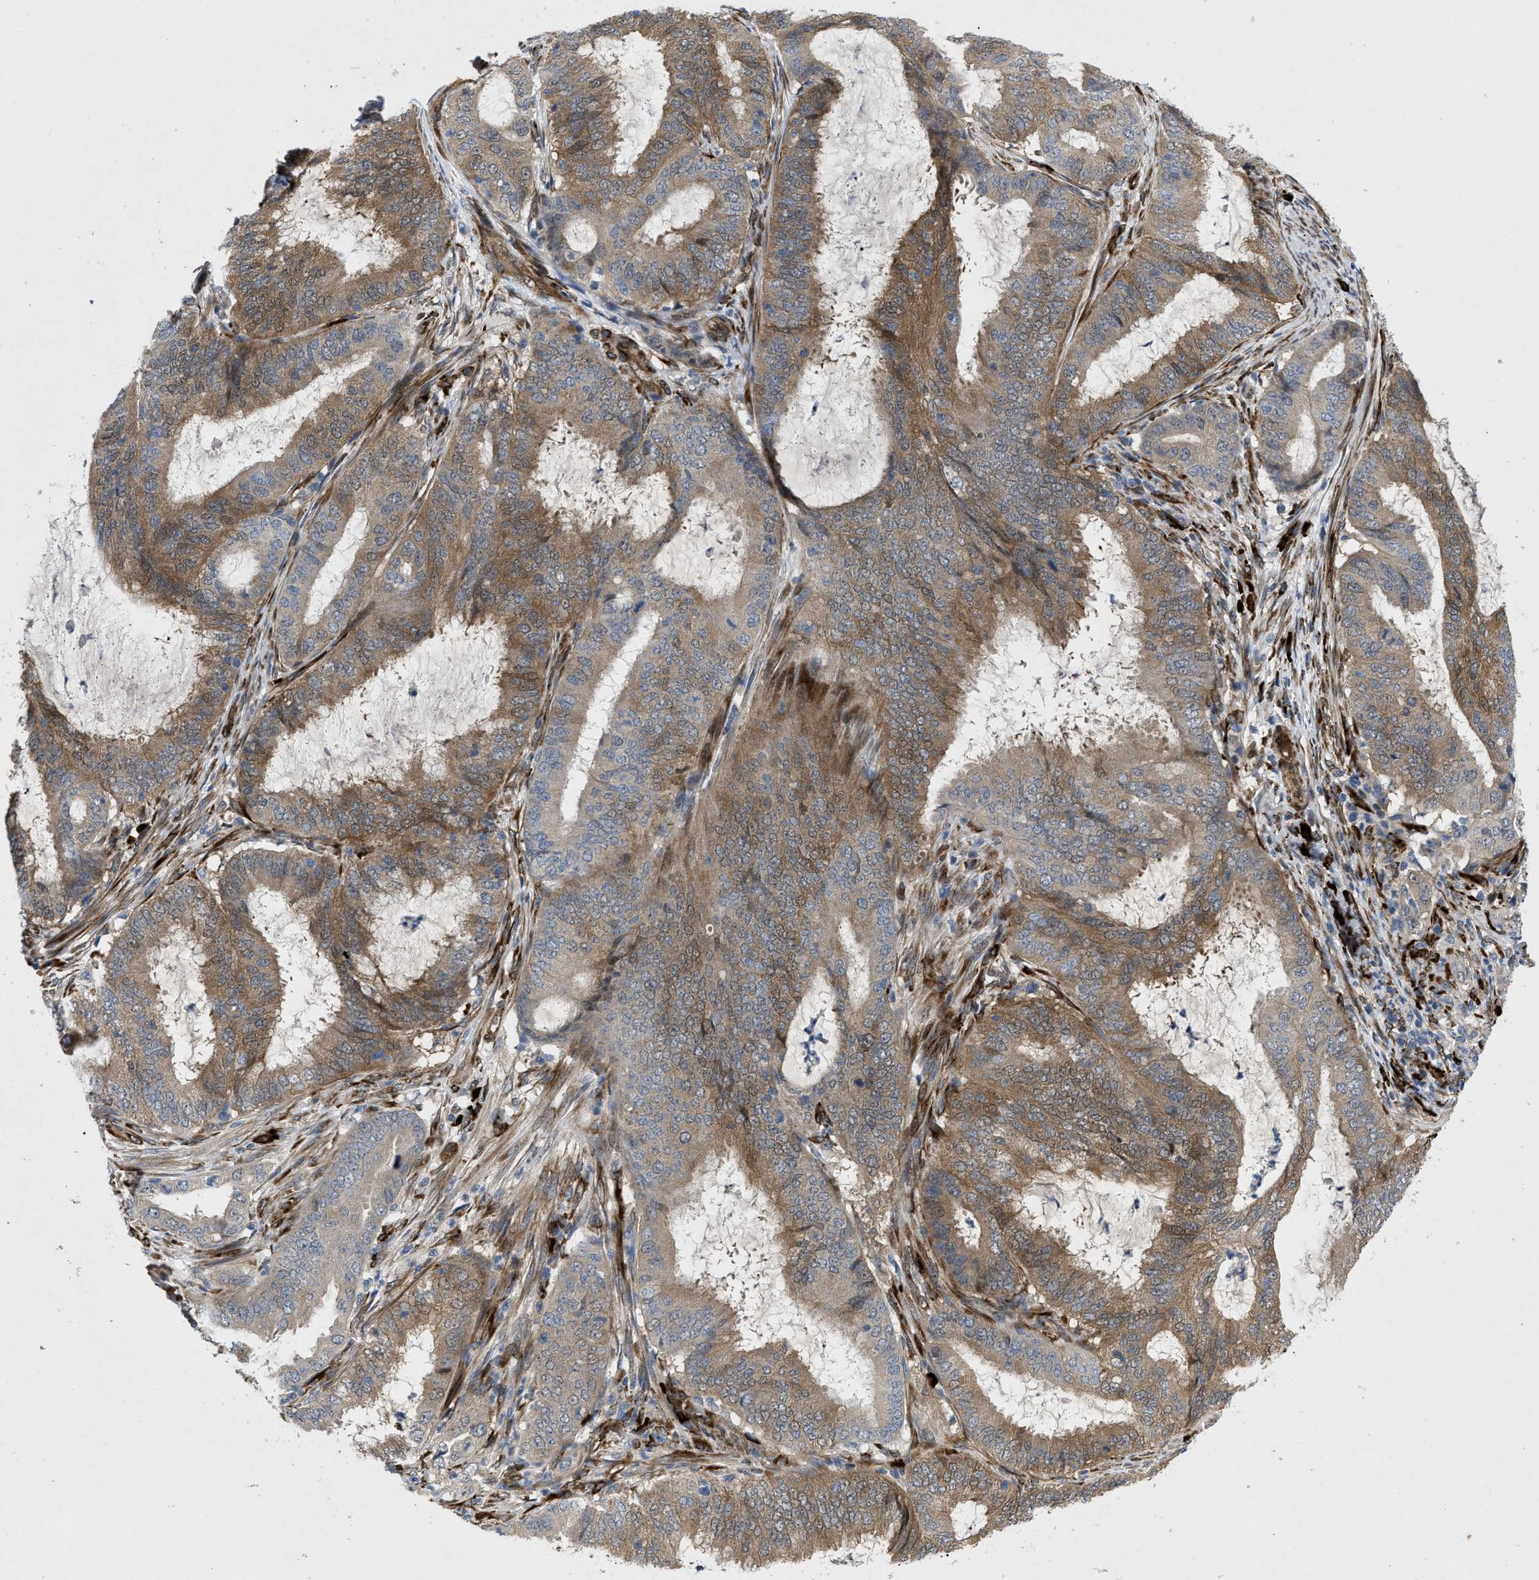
{"staining": {"intensity": "moderate", "quantity": ">75%", "location": "cytoplasmic/membranous"}, "tissue": "endometrial cancer", "cell_type": "Tumor cells", "image_type": "cancer", "snomed": [{"axis": "morphology", "description": "Adenocarcinoma, NOS"}, {"axis": "topography", "description": "Endometrium"}], "caption": "Protein analysis of adenocarcinoma (endometrial) tissue shows moderate cytoplasmic/membranous positivity in approximately >75% of tumor cells.", "gene": "HSPA12B", "patient": {"sex": "female", "age": 70}}